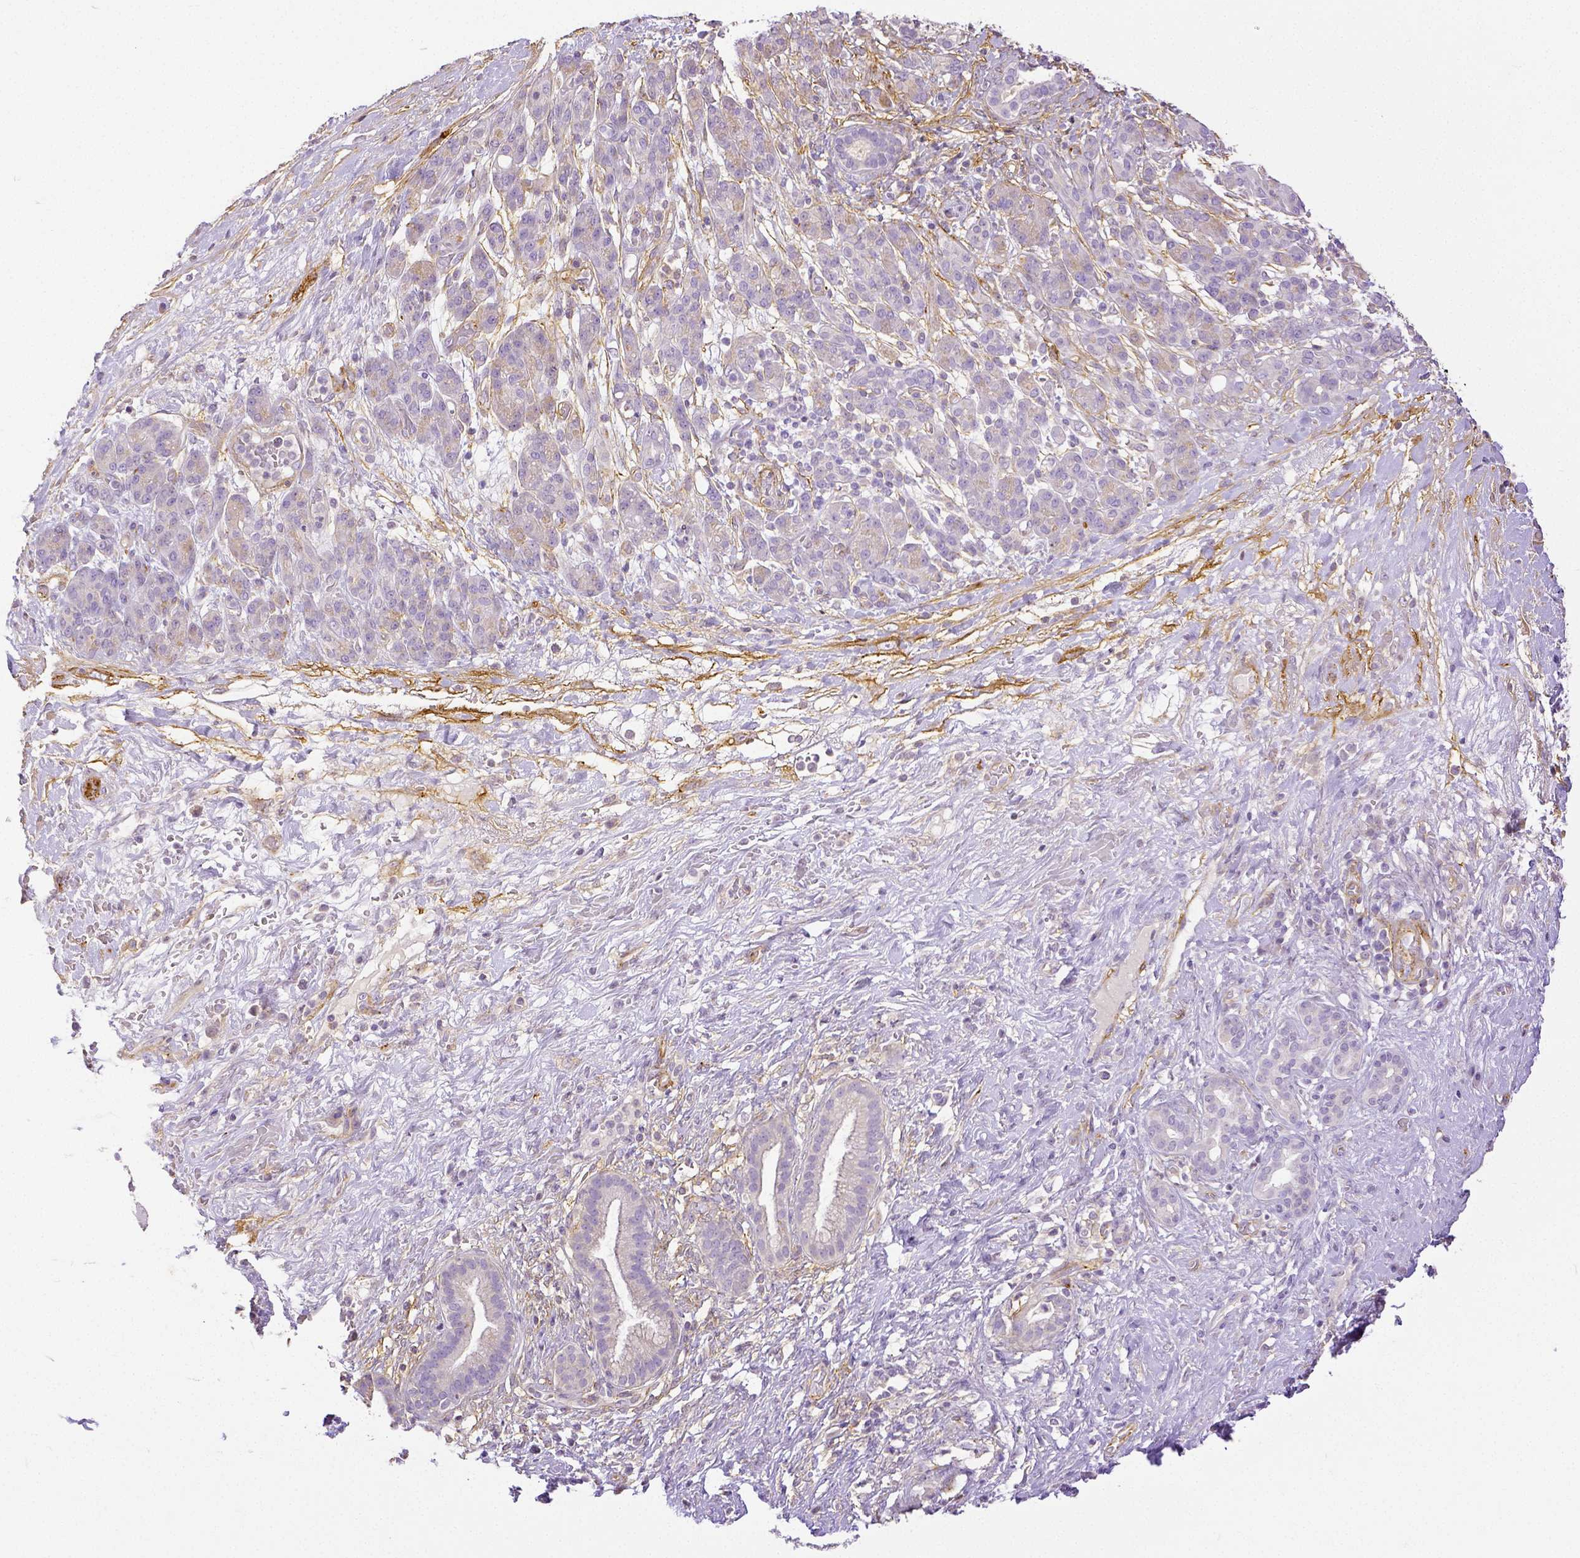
{"staining": {"intensity": "negative", "quantity": "none", "location": "none"}, "tissue": "pancreatic cancer", "cell_type": "Tumor cells", "image_type": "cancer", "snomed": [{"axis": "morphology", "description": "Adenocarcinoma, NOS"}, {"axis": "topography", "description": "Pancreas"}], "caption": "Immunohistochemical staining of human pancreatic adenocarcinoma exhibits no significant staining in tumor cells.", "gene": "THY1", "patient": {"sex": "male", "age": 44}}